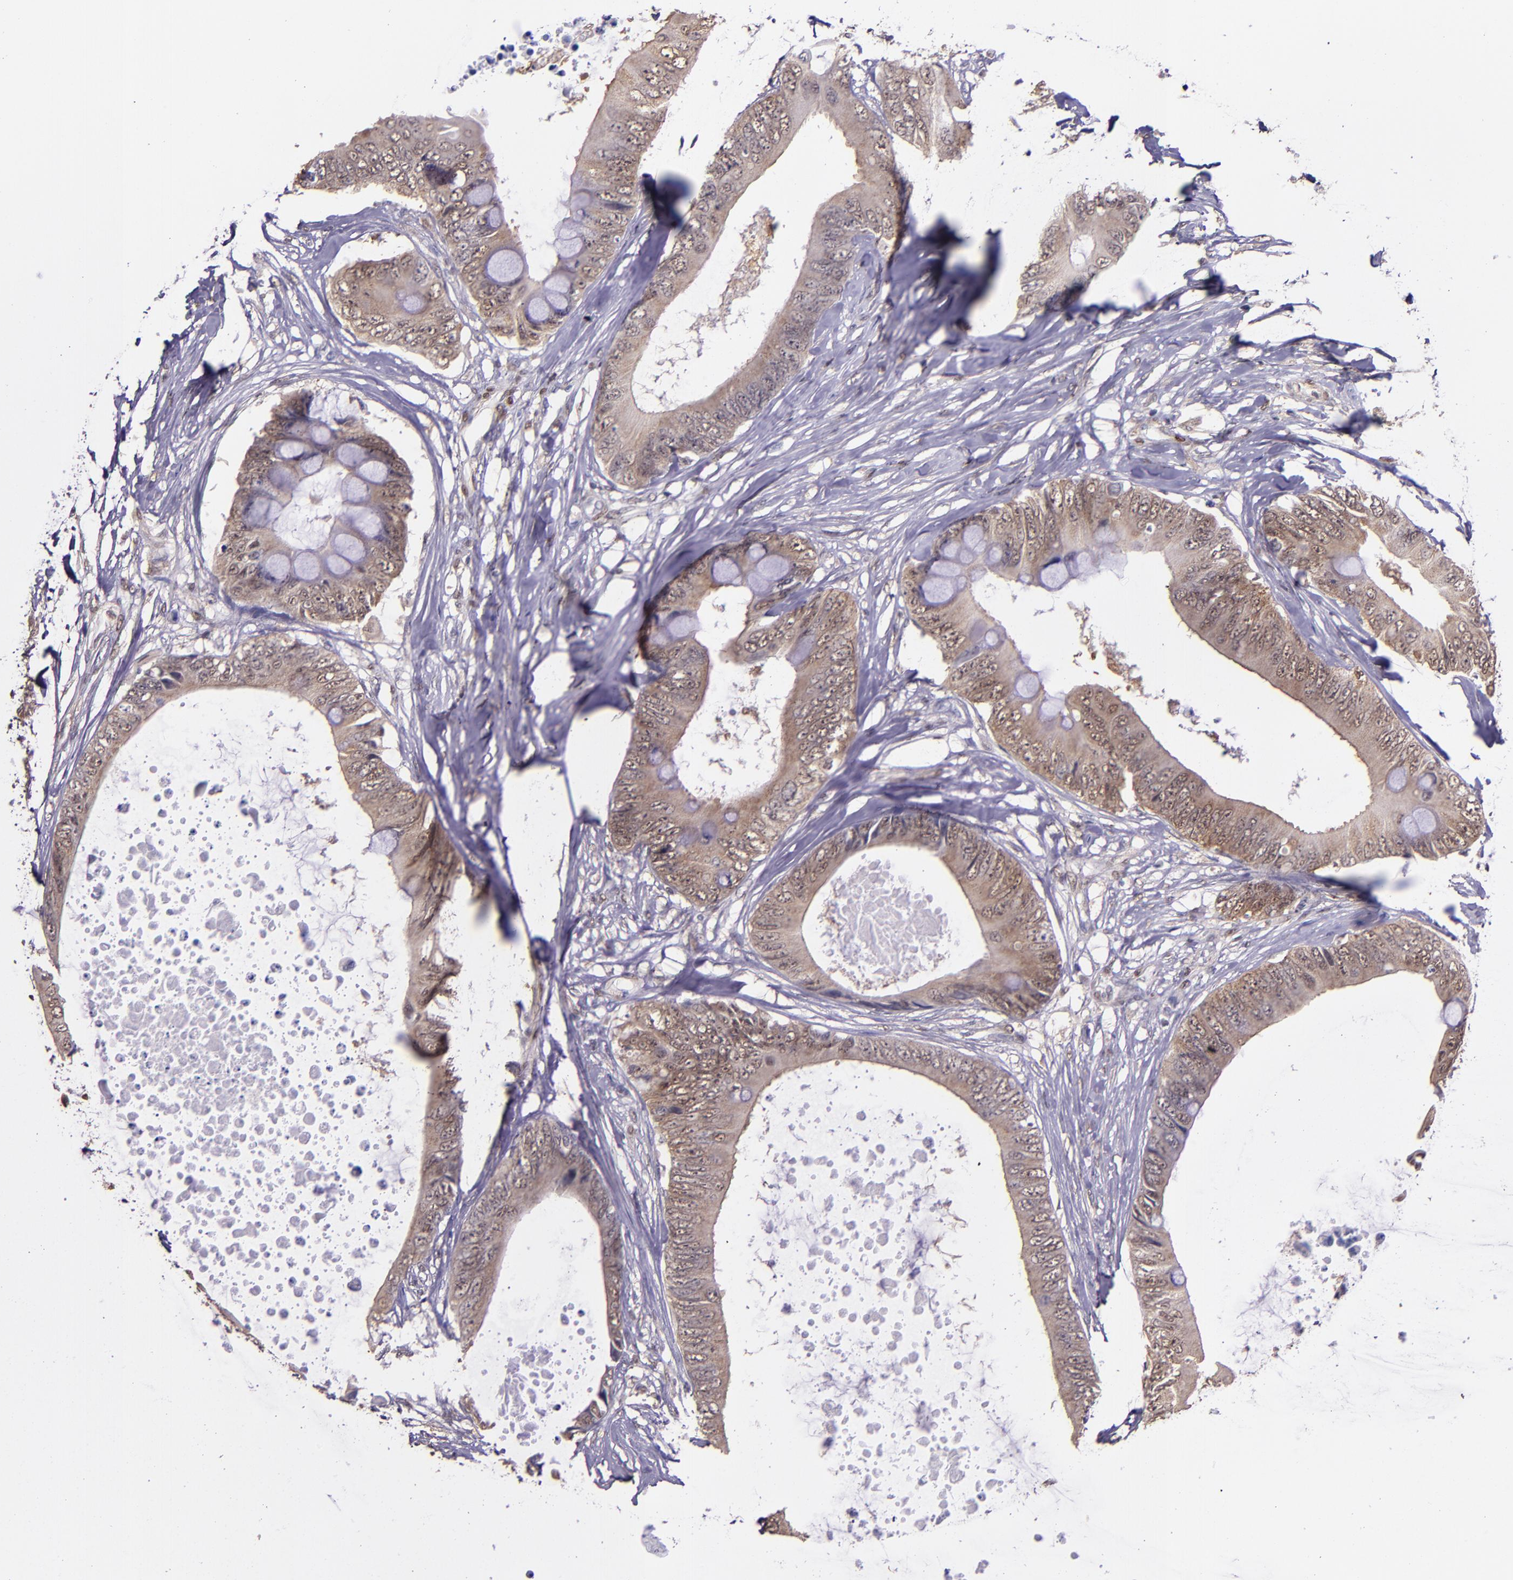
{"staining": {"intensity": "moderate", "quantity": ">75%", "location": "cytoplasmic/membranous"}, "tissue": "colorectal cancer", "cell_type": "Tumor cells", "image_type": "cancer", "snomed": [{"axis": "morphology", "description": "Normal tissue, NOS"}, {"axis": "morphology", "description": "Adenocarcinoma, NOS"}, {"axis": "topography", "description": "Rectum"}, {"axis": "topography", "description": "Peripheral nerve tissue"}], "caption": "A micrograph of adenocarcinoma (colorectal) stained for a protein demonstrates moderate cytoplasmic/membranous brown staining in tumor cells.", "gene": "STAT6", "patient": {"sex": "female", "age": 77}}